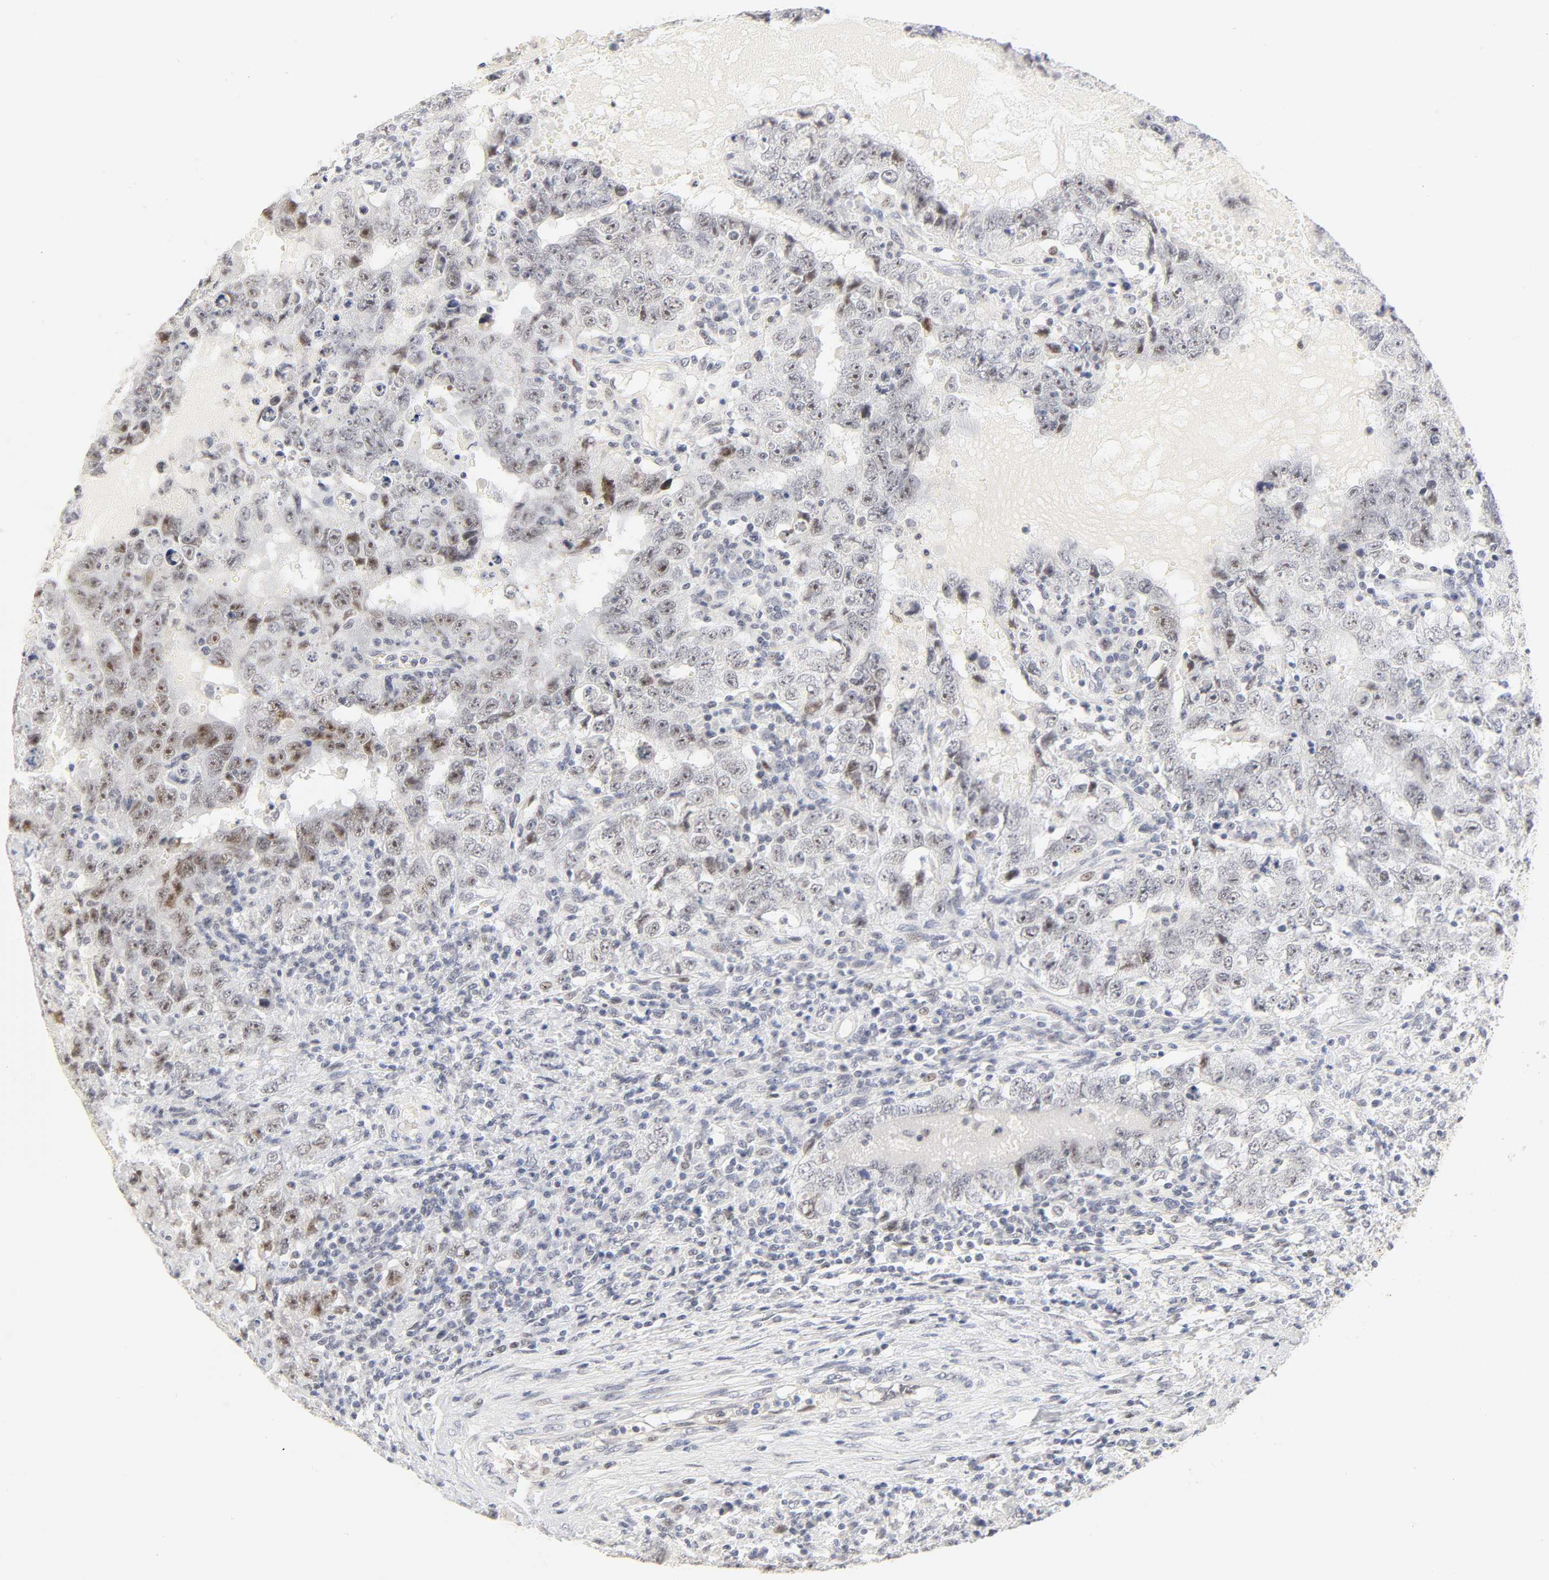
{"staining": {"intensity": "moderate", "quantity": "<25%", "location": "nuclear"}, "tissue": "testis cancer", "cell_type": "Tumor cells", "image_type": "cancer", "snomed": [{"axis": "morphology", "description": "Carcinoma, Embryonal, NOS"}, {"axis": "topography", "description": "Testis"}], "caption": "Testis cancer (embryonal carcinoma) was stained to show a protein in brown. There is low levels of moderate nuclear positivity in about <25% of tumor cells.", "gene": "MNAT1", "patient": {"sex": "male", "age": 26}}